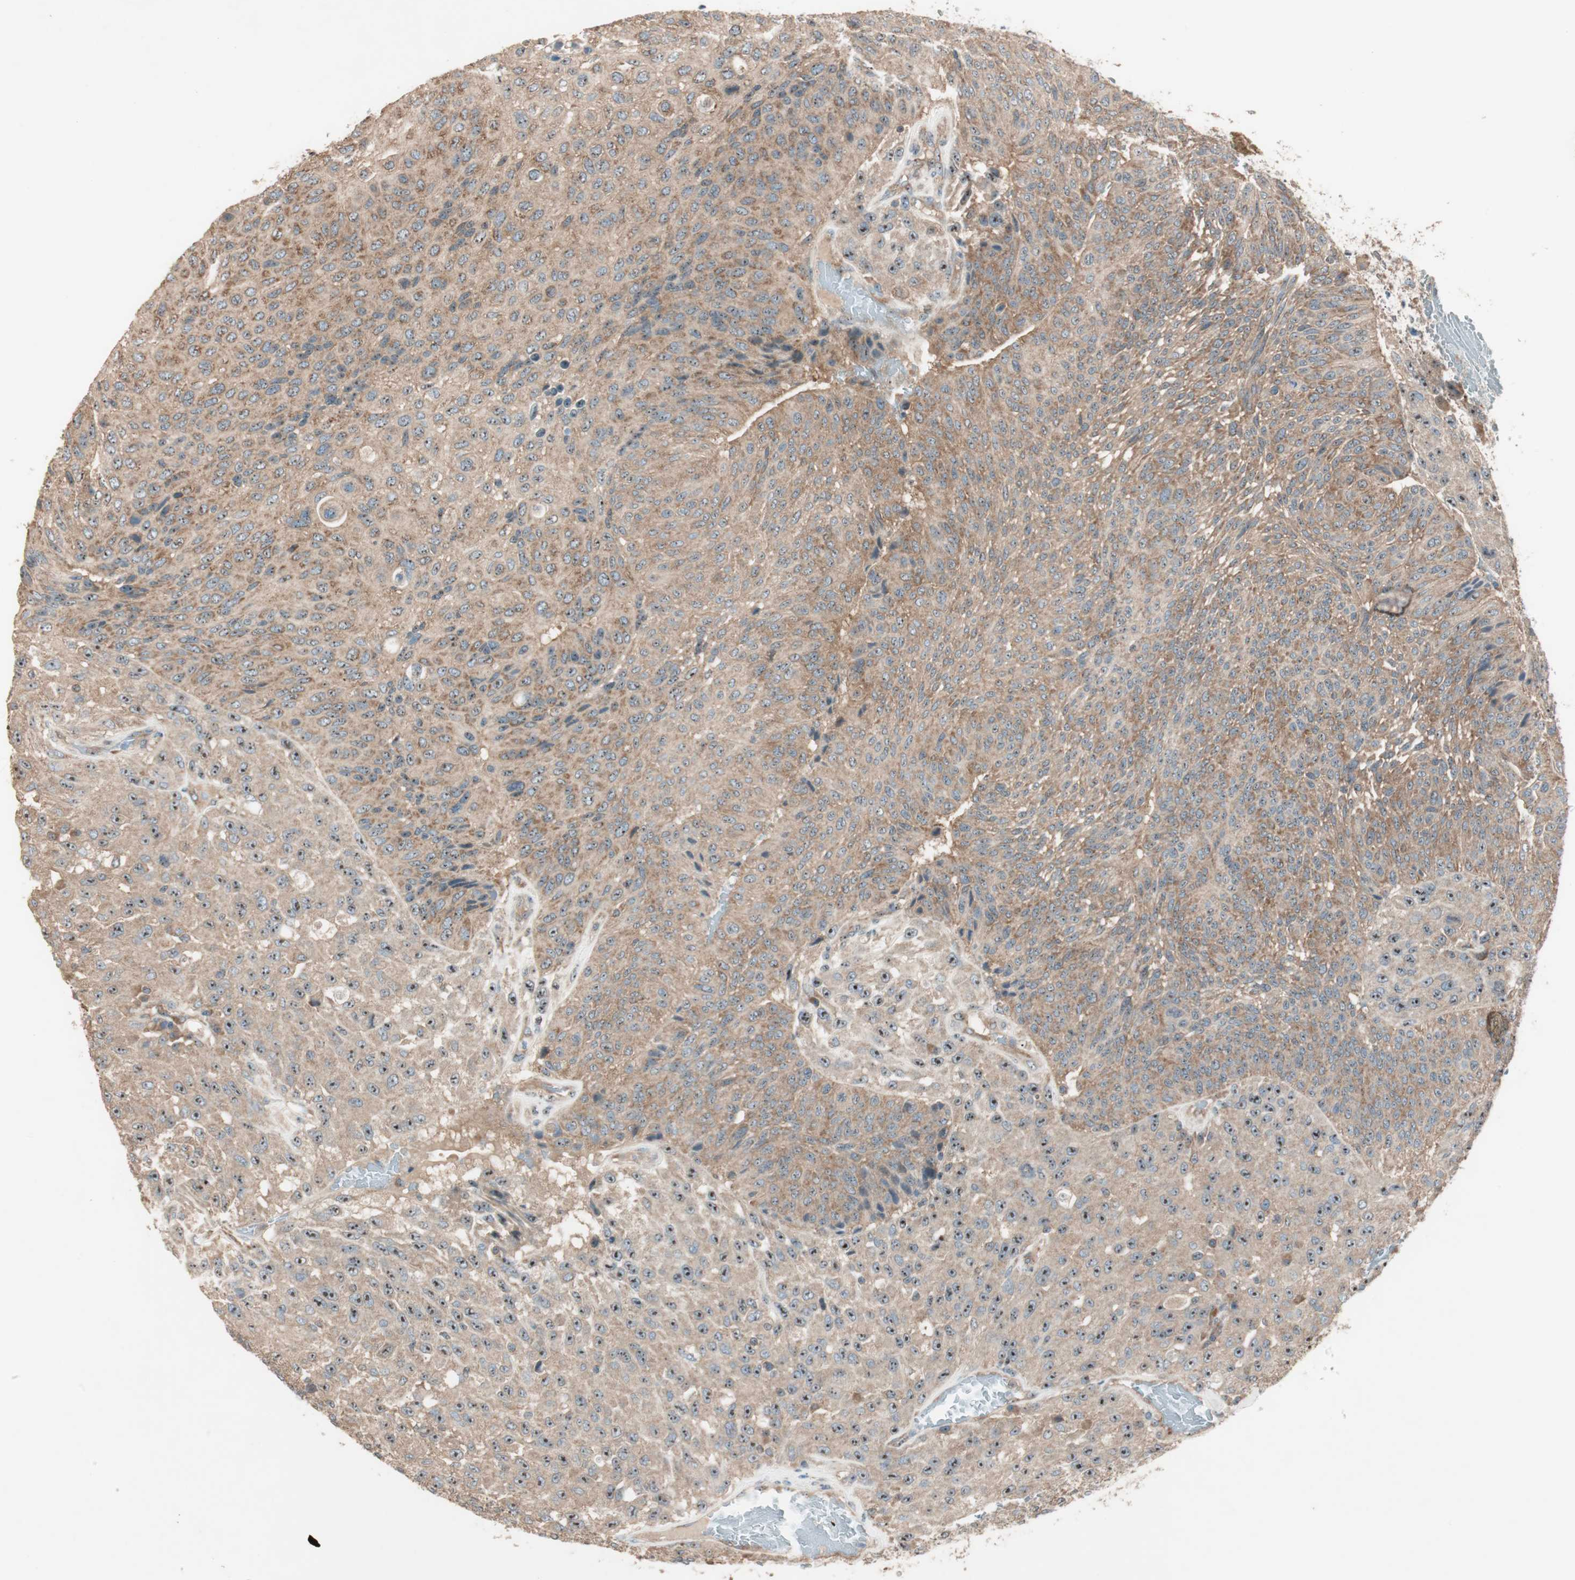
{"staining": {"intensity": "moderate", "quantity": ">75%", "location": "cytoplasmic/membranous,nuclear"}, "tissue": "urothelial cancer", "cell_type": "Tumor cells", "image_type": "cancer", "snomed": [{"axis": "morphology", "description": "Urothelial carcinoma, High grade"}, {"axis": "topography", "description": "Urinary bladder"}], "caption": "This is a photomicrograph of IHC staining of high-grade urothelial carcinoma, which shows moderate positivity in the cytoplasmic/membranous and nuclear of tumor cells.", "gene": "CC2D1A", "patient": {"sex": "male", "age": 66}}